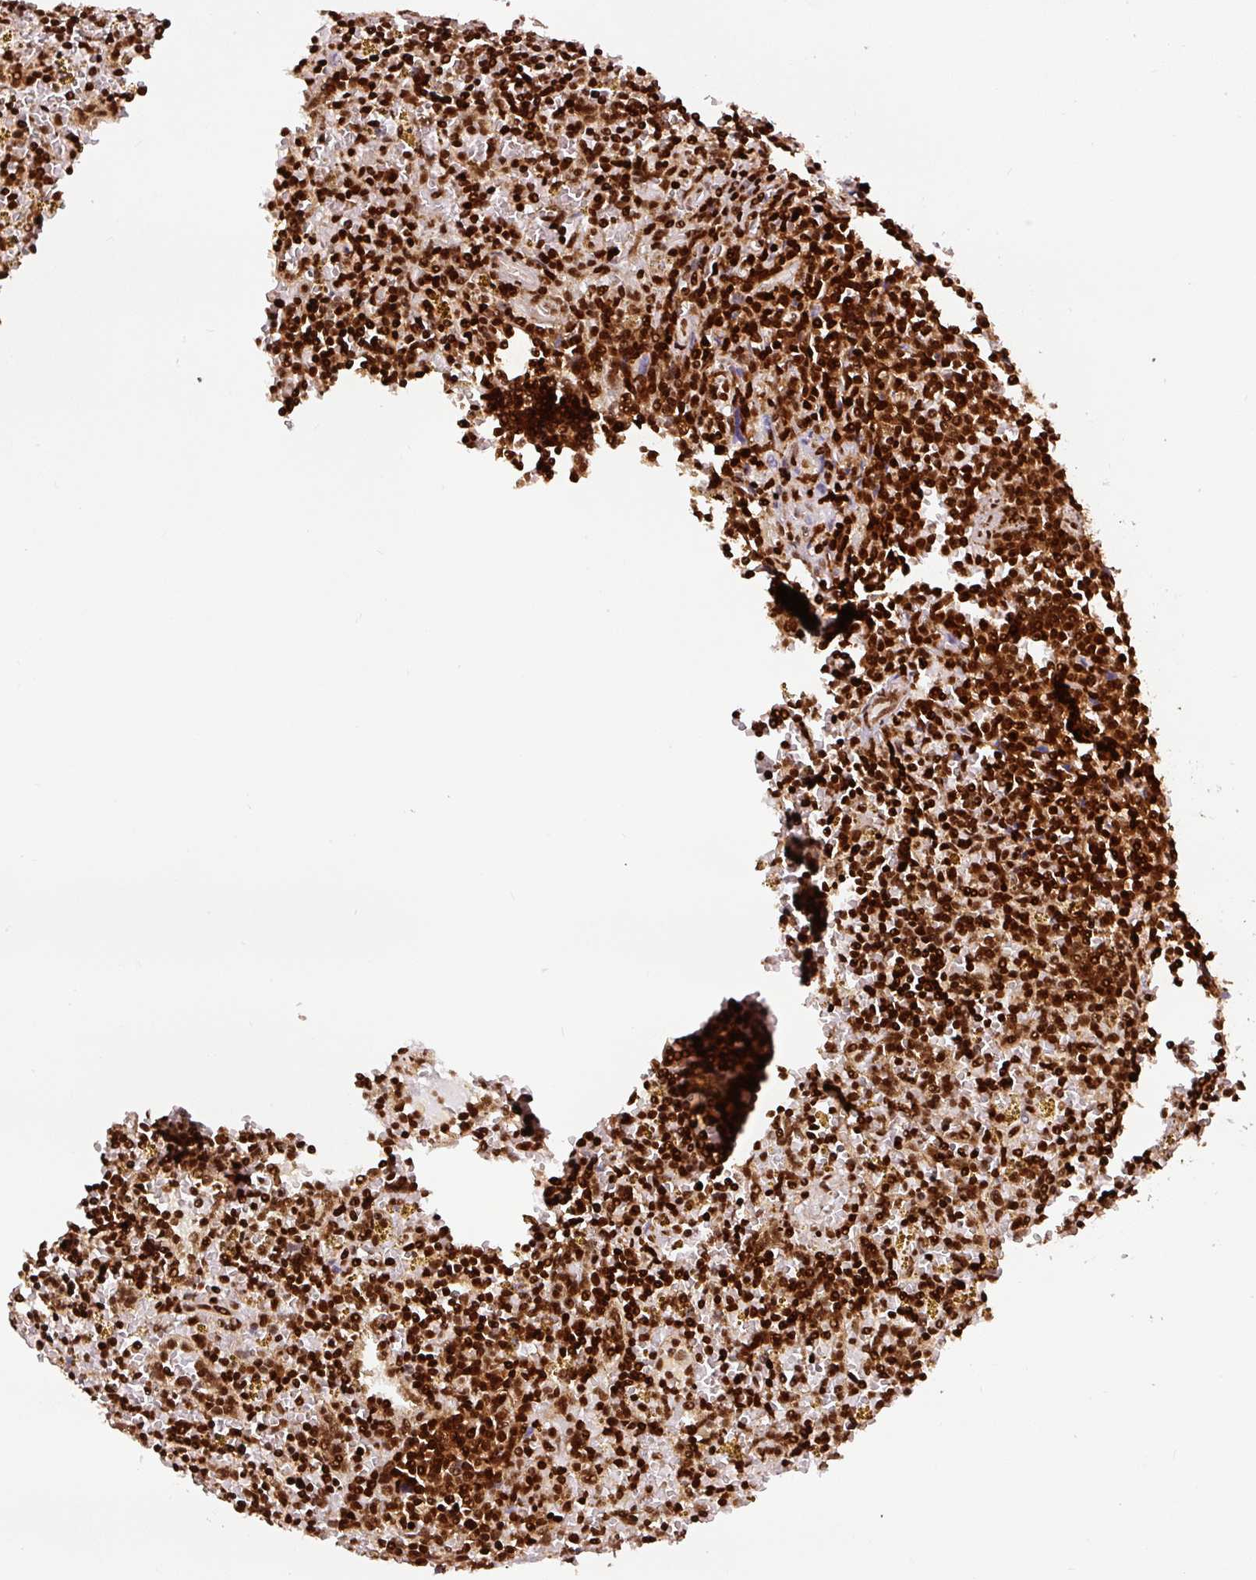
{"staining": {"intensity": "strong", "quantity": ">75%", "location": "nuclear"}, "tissue": "lymphoma", "cell_type": "Tumor cells", "image_type": "cancer", "snomed": [{"axis": "morphology", "description": "Malignant lymphoma, non-Hodgkin's type, Low grade"}, {"axis": "topography", "description": "Spleen"}, {"axis": "topography", "description": "Lymph node"}], "caption": "High-power microscopy captured an immunohistochemistry (IHC) image of lymphoma, revealing strong nuclear expression in approximately >75% of tumor cells.", "gene": "FUS", "patient": {"sex": "female", "age": 66}}